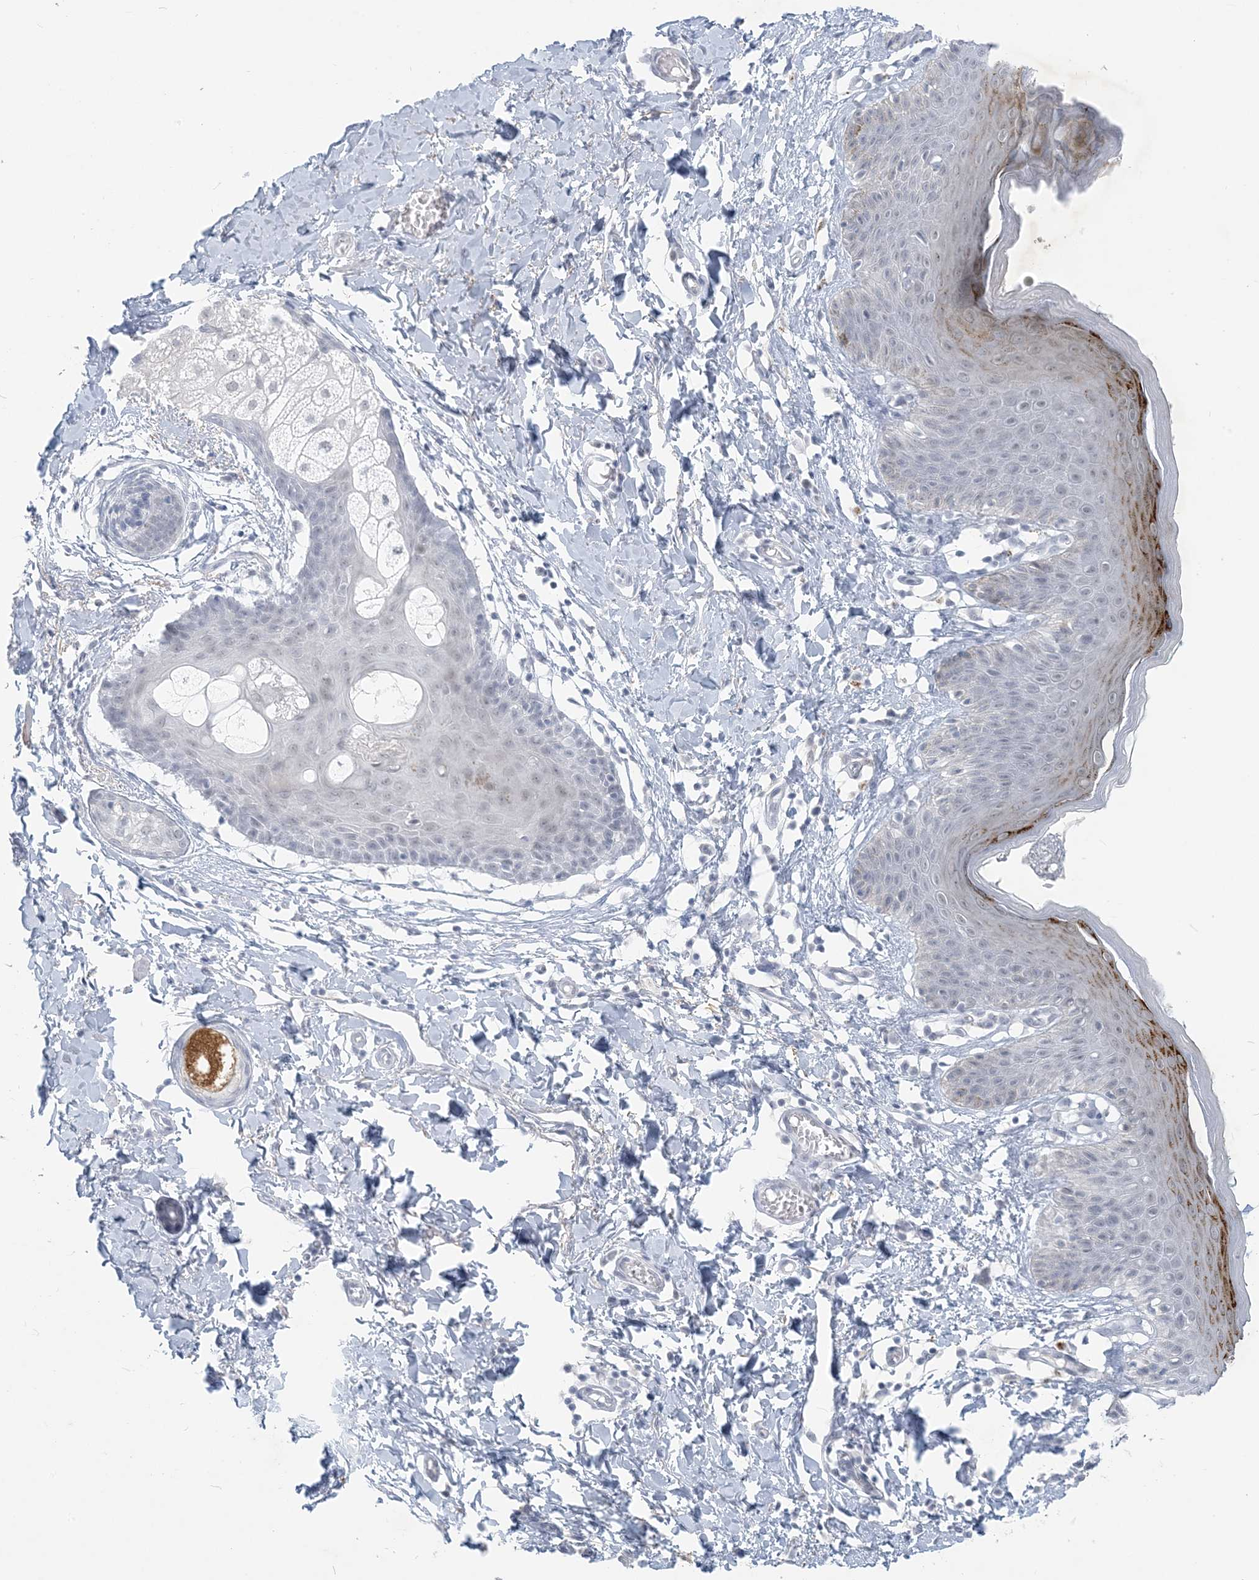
{"staining": {"intensity": "moderate", "quantity": "<25%", "location": "cytoplasmic/membranous"}, "tissue": "skin", "cell_type": "Epidermal cells", "image_type": "normal", "snomed": [{"axis": "morphology", "description": "Normal tissue, NOS"}, {"axis": "topography", "description": "Vulva"}], "caption": "Brown immunohistochemical staining in benign human skin demonstrates moderate cytoplasmic/membranous staining in about <25% of epidermal cells.", "gene": "SCML1", "patient": {"sex": "female", "age": 66}}